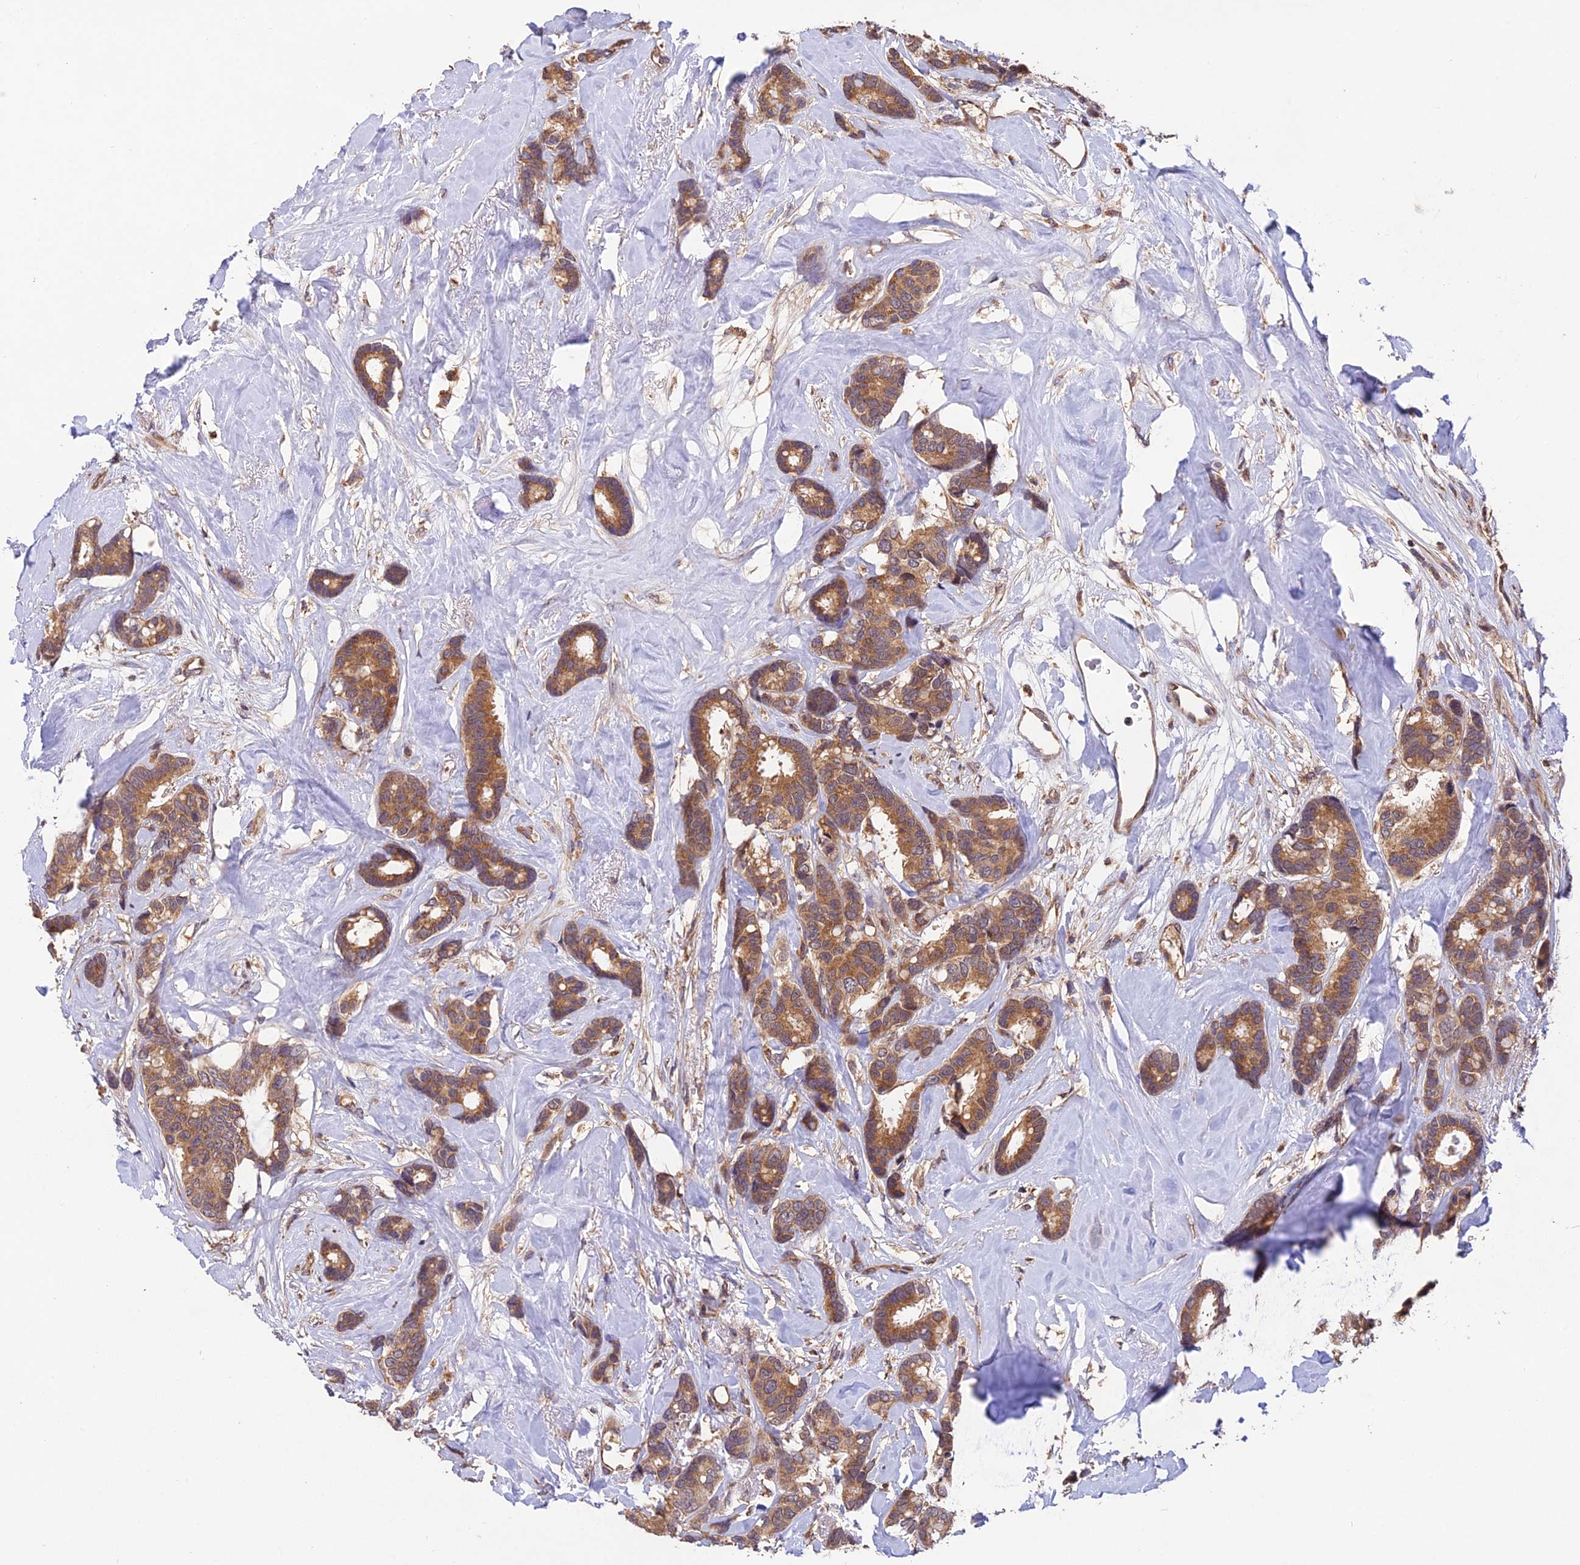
{"staining": {"intensity": "moderate", "quantity": ">75%", "location": "cytoplasmic/membranous"}, "tissue": "breast cancer", "cell_type": "Tumor cells", "image_type": "cancer", "snomed": [{"axis": "morphology", "description": "Duct carcinoma"}, {"axis": "topography", "description": "Breast"}], "caption": "Moderate cytoplasmic/membranous expression for a protein is identified in approximately >75% of tumor cells of breast cancer (infiltrating ductal carcinoma) using immunohistochemistry.", "gene": "MNS1", "patient": {"sex": "female", "age": 87}}